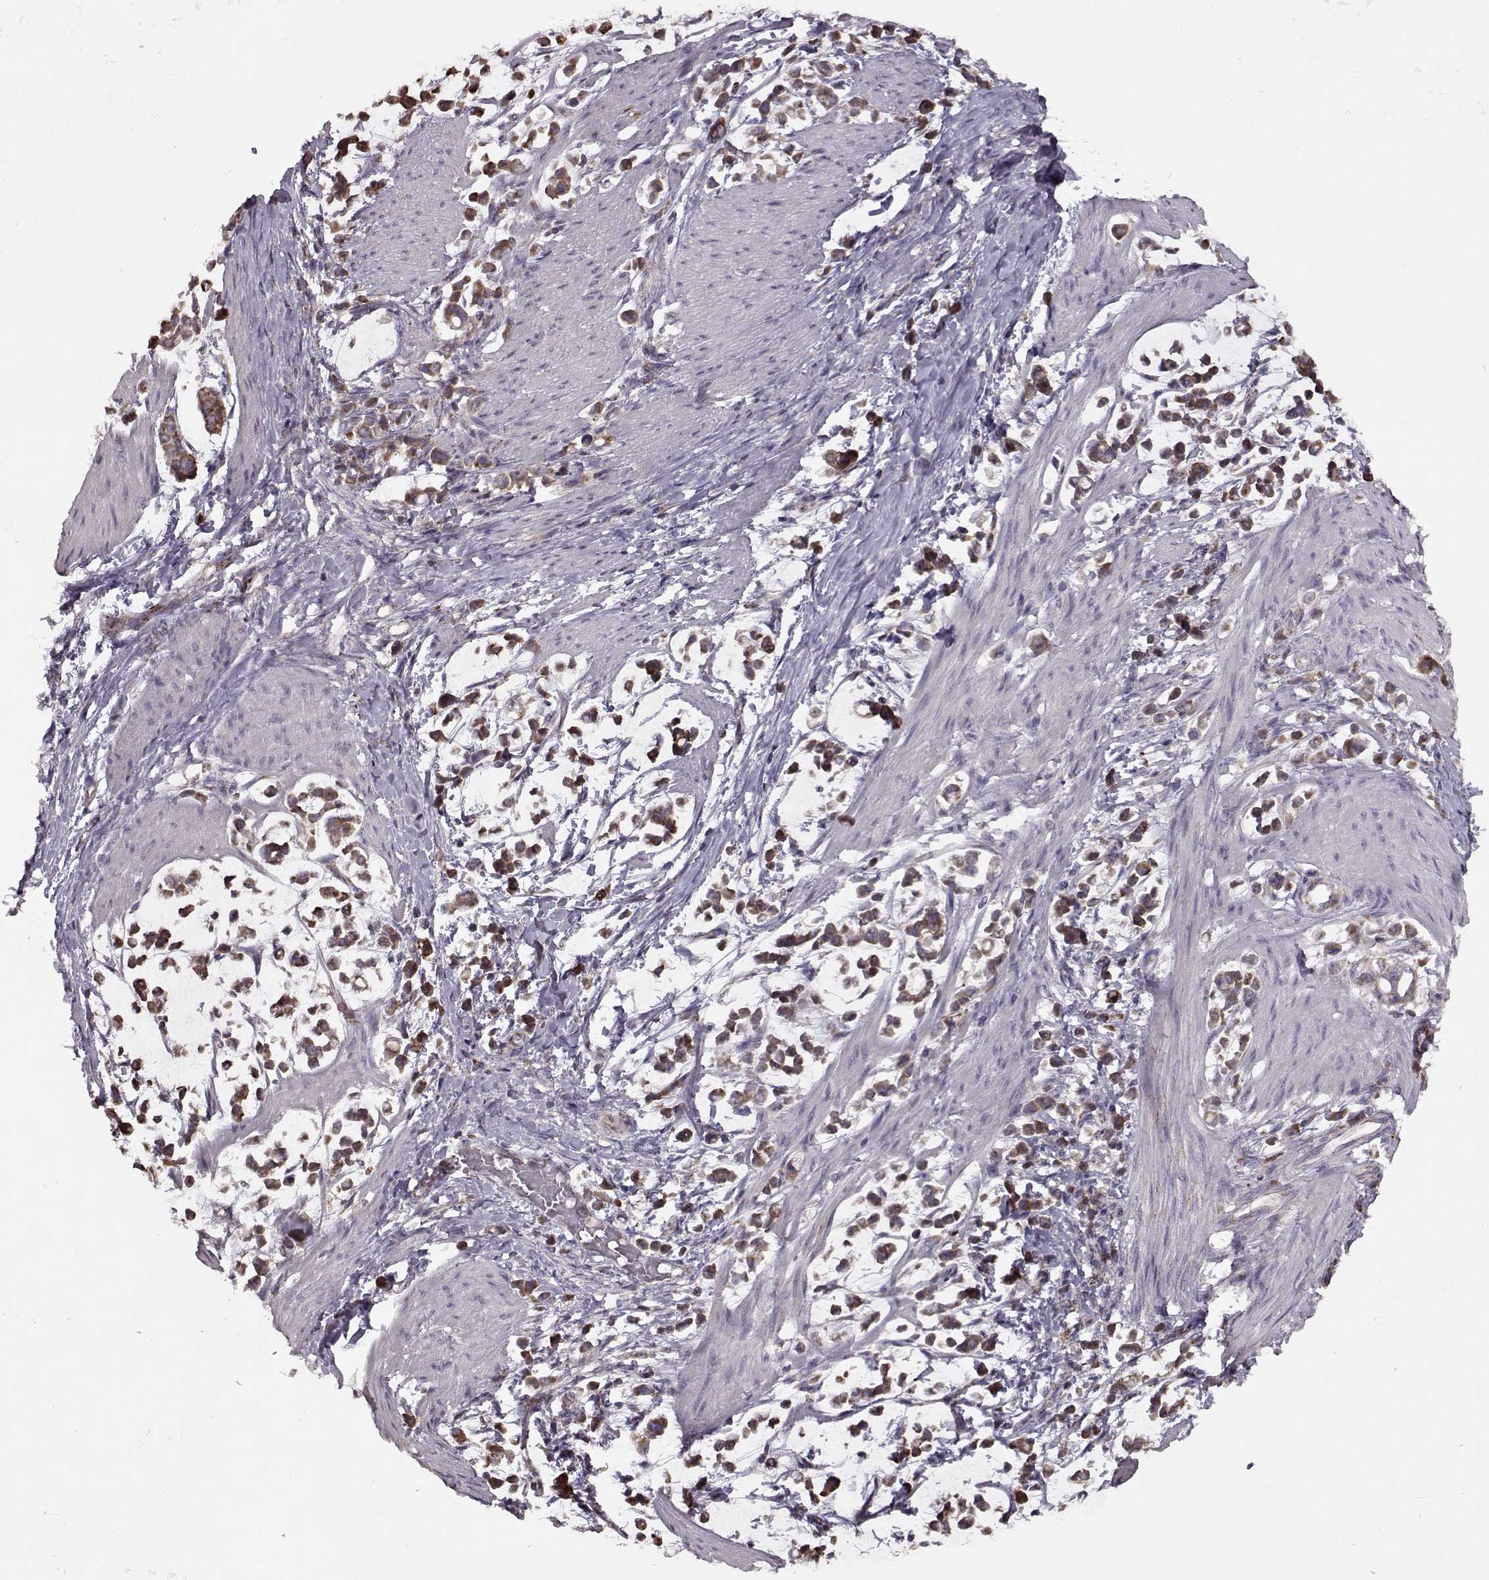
{"staining": {"intensity": "strong", "quantity": ">75%", "location": "cytoplasmic/membranous"}, "tissue": "stomach cancer", "cell_type": "Tumor cells", "image_type": "cancer", "snomed": [{"axis": "morphology", "description": "Adenocarcinoma, NOS"}, {"axis": "topography", "description": "Stomach"}], "caption": "Protein expression analysis of human stomach adenocarcinoma reveals strong cytoplasmic/membranous expression in about >75% of tumor cells.", "gene": "CMTM3", "patient": {"sex": "male", "age": 82}}